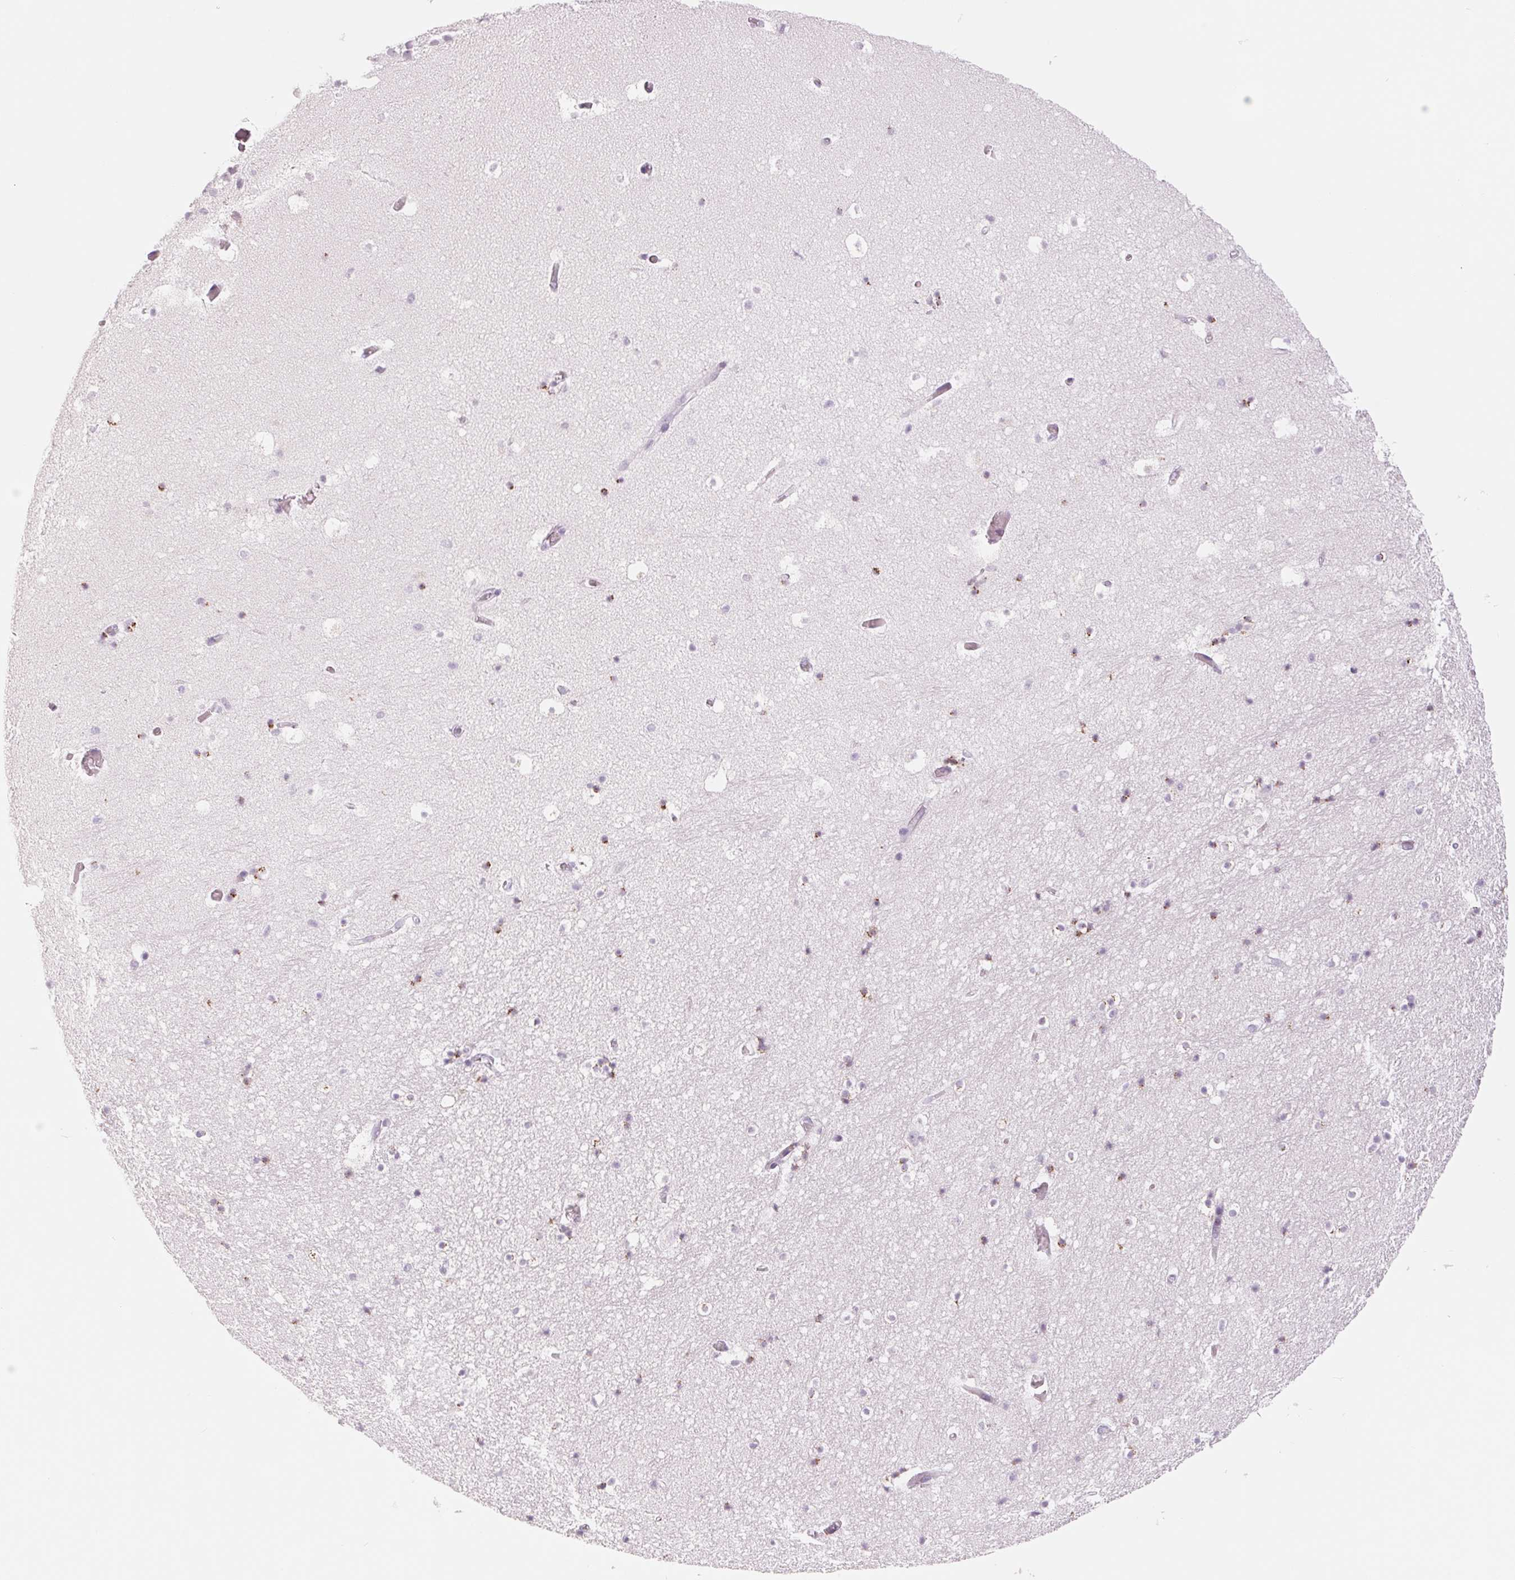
{"staining": {"intensity": "moderate", "quantity": "25%-75%", "location": "cytoplasmic/membranous"}, "tissue": "hippocampus", "cell_type": "Glial cells", "image_type": "normal", "snomed": [{"axis": "morphology", "description": "Normal tissue, NOS"}, {"axis": "topography", "description": "Hippocampus"}], "caption": "This is a histology image of IHC staining of benign hippocampus, which shows moderate expression in the cytoplasmic/membranous of glial cells.", "gene": "GALNT7", "patient": {"sex": "male", "age": 26}}